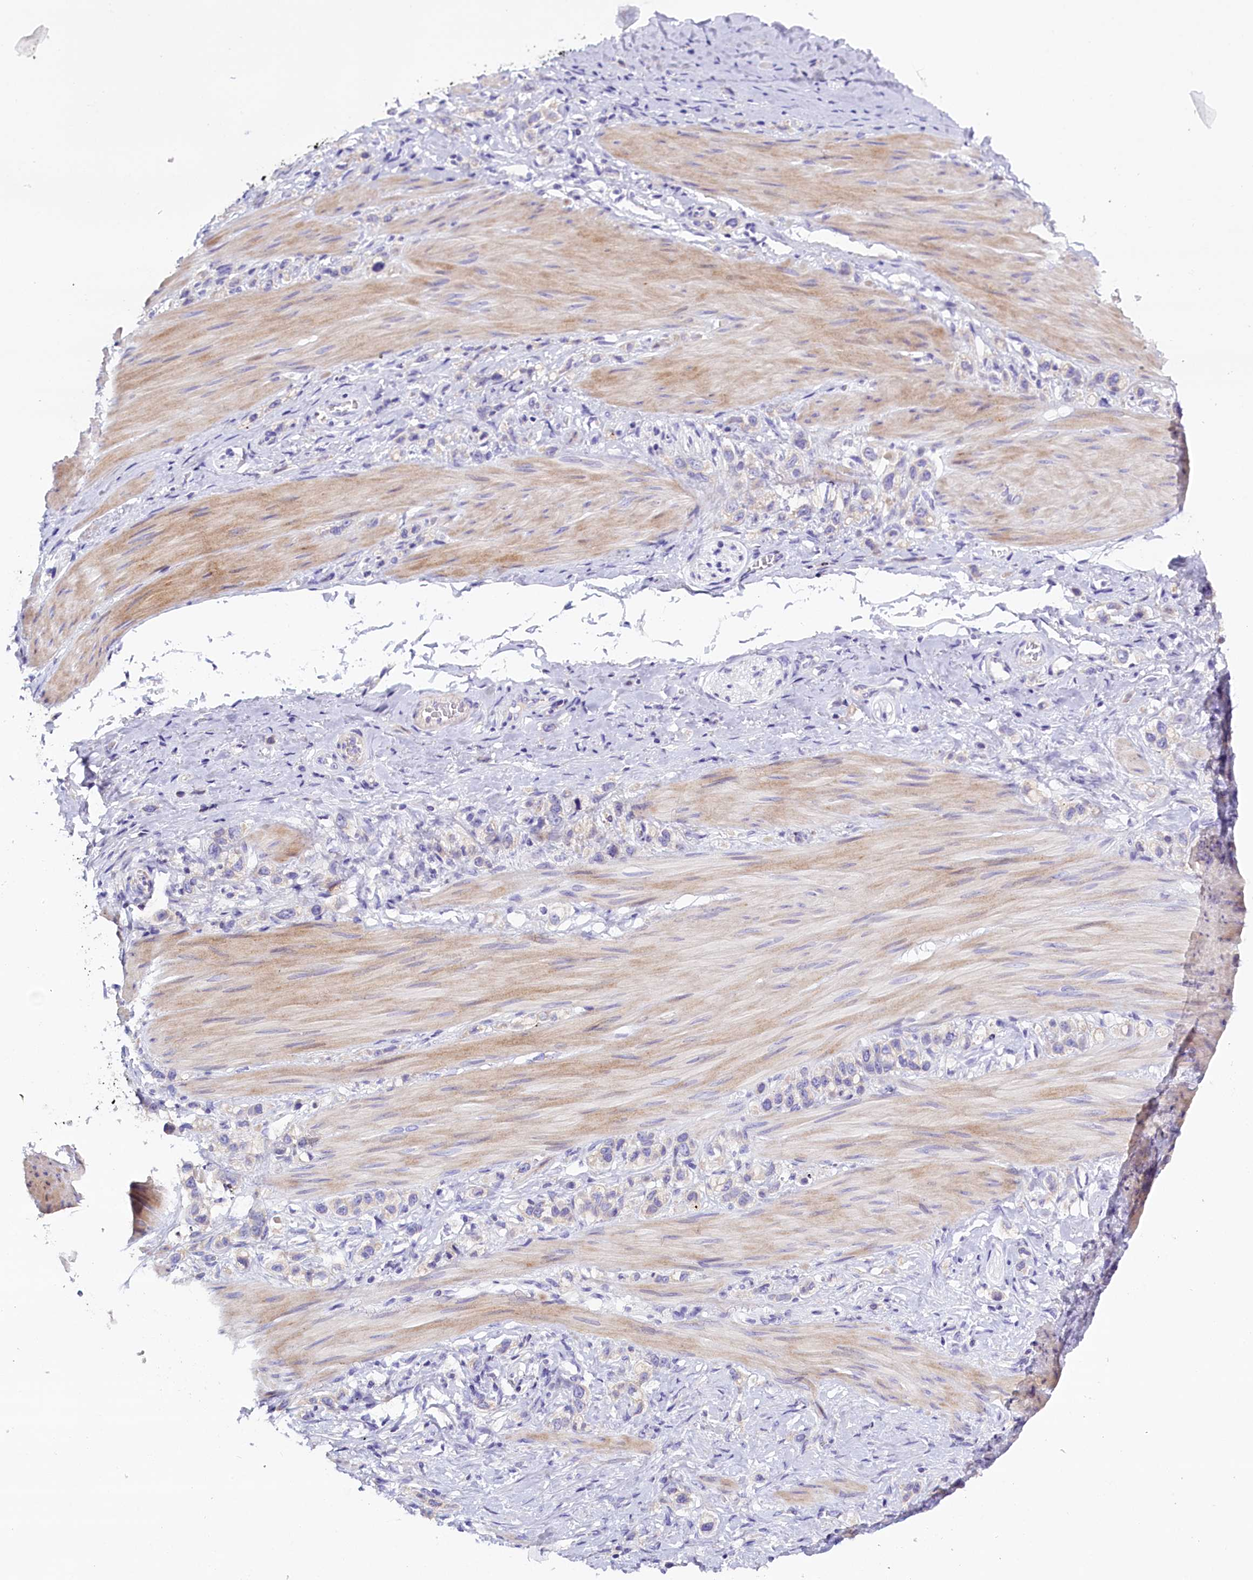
{"staining": {"intensity": "negative", "quantity": "none", "location": "none"}, "tissue": "stomach cancer", "cell_type": "Tumor cells", "image_type": "cancer", "snomed": [{"axis": "morphology", "description": "Adenocarcinoma, NOS"}, {"axis": "topography", "description": "Stomach"}], "caption": "IHC micrograph of neoplastic tissue: human stomach adenocarcinoma stained with DAB (3,3'-diaminobenzidine) demonstrates no significant protein expression in tumor cells. The staining is performed using DAB (3,3'-diaminobenzidine) brown chromogen with nuclei counter-stained in using hematoxylin.", "gene": "RTTN", "patient": {"sex": "female", "age": 65}}